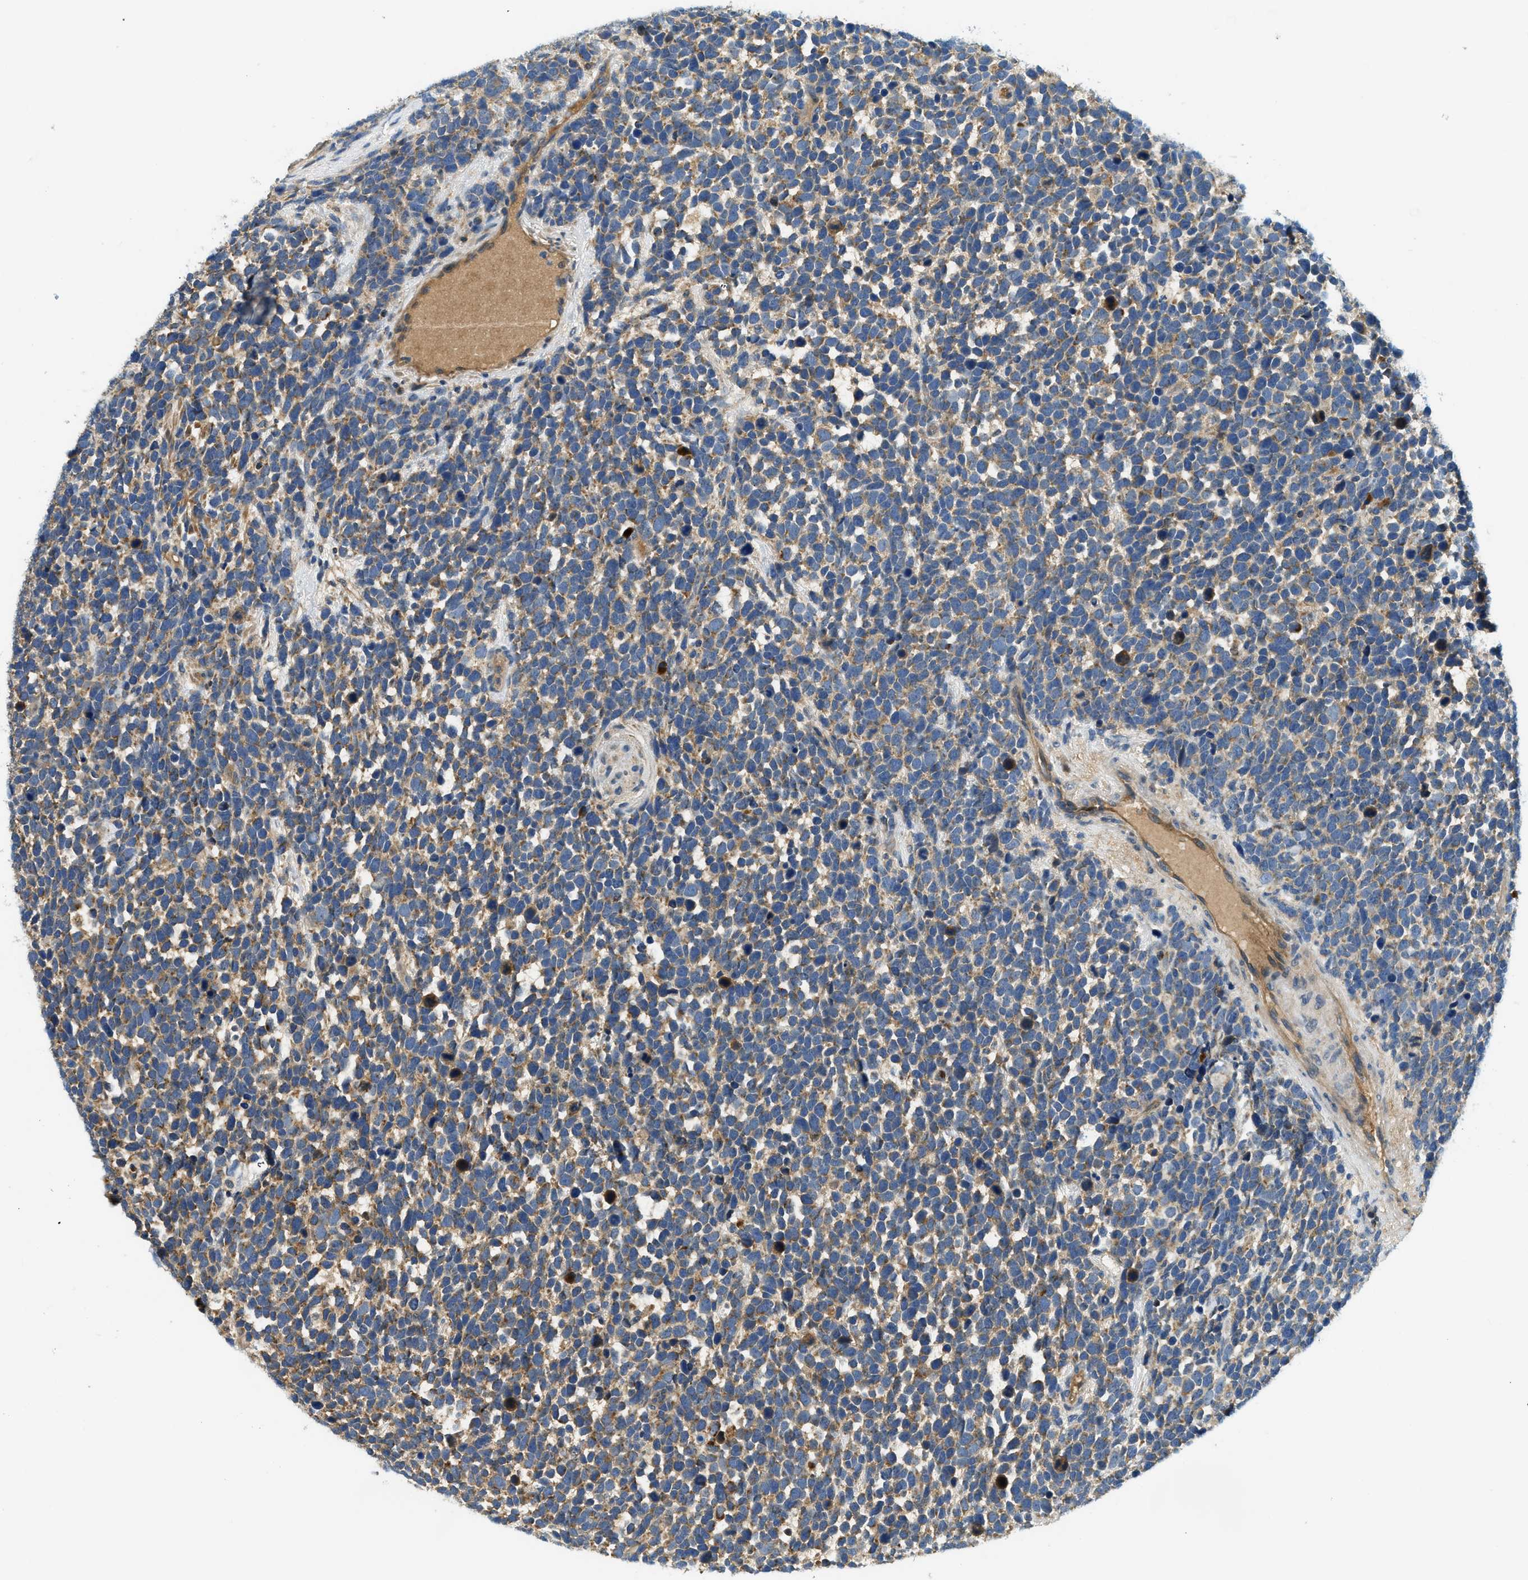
{"staining": {"intensity": "moderate", "quantity": ">75%", "location": "cytoplasmic/membranous"}, "tissue": "urothelial cancer", "cell_type": "Tumor cells", "image_type": "cancer", "snomed": [{"axis": "morphology", "description": "Urothelial carcinoma, High grade"}, {"axis": "topography", "description": "Urinary bladder"}], "caption": "This micrograph shows immunohistochemistry (IHC) staining of human urothelial cancer, with medium moderate cytoplasmic/membranous staining in approximately >75% of tumor cells.", "gene": "KCNK1", "patient": {"sex": "female", "age": 82}}